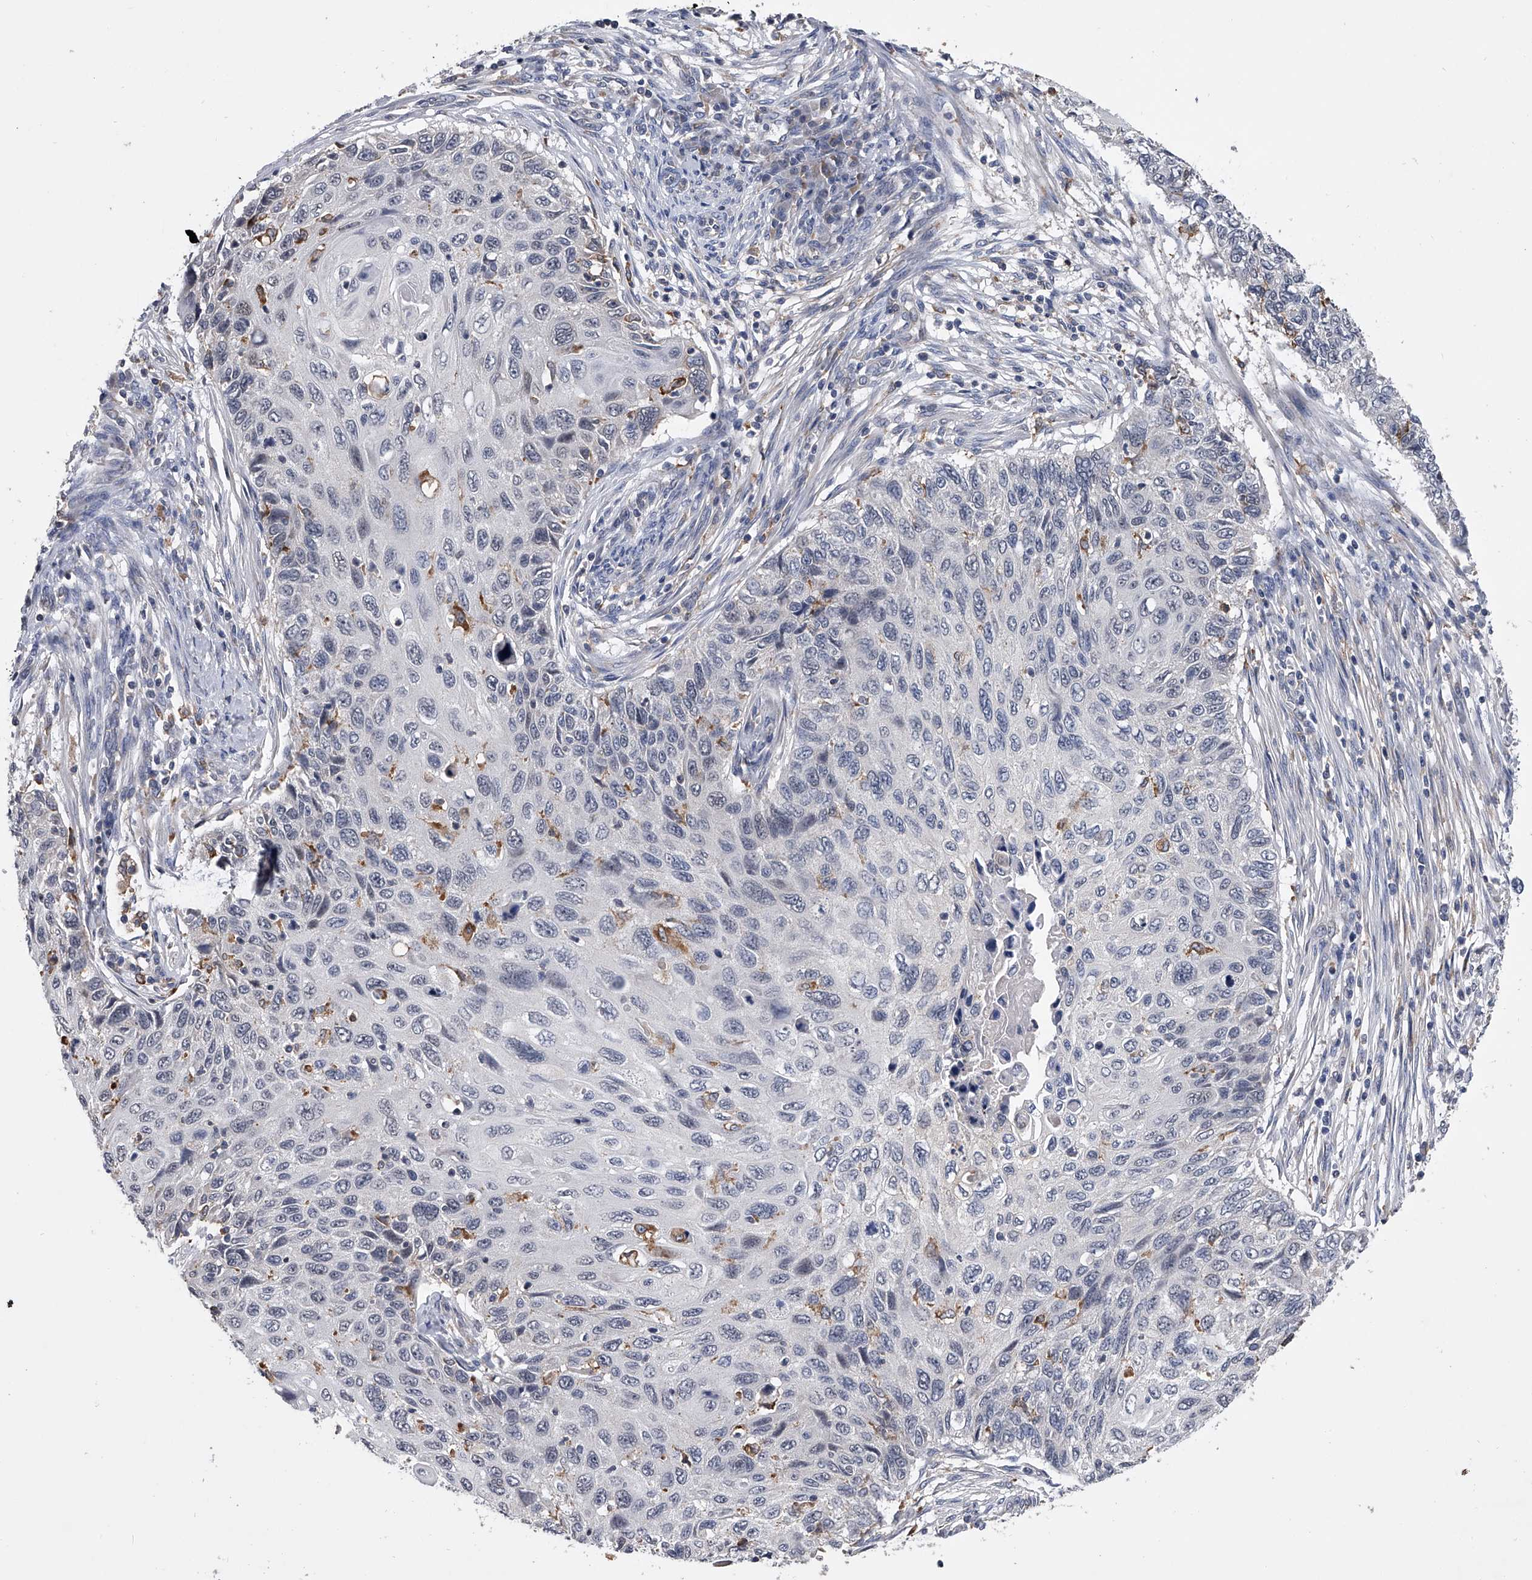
{"staining": {"intensity": "negative", "quantity": "none", "location": "none"}, "tissue": "cervical cancer", "cell_type": "Tumor cells", "image_type": "cancer", "snomed": [{"axis": "morphology", "description": "Squamous cell carcinoma, NOS"}, {"axis": "topography", "description": "Cervix"}], "caption": "There is no significant staining in tumor cells of cervical cancer (squamous cell carcinoma).", "gene": "MAP4K3", "patient": {"sex": "female", "age": 70}}